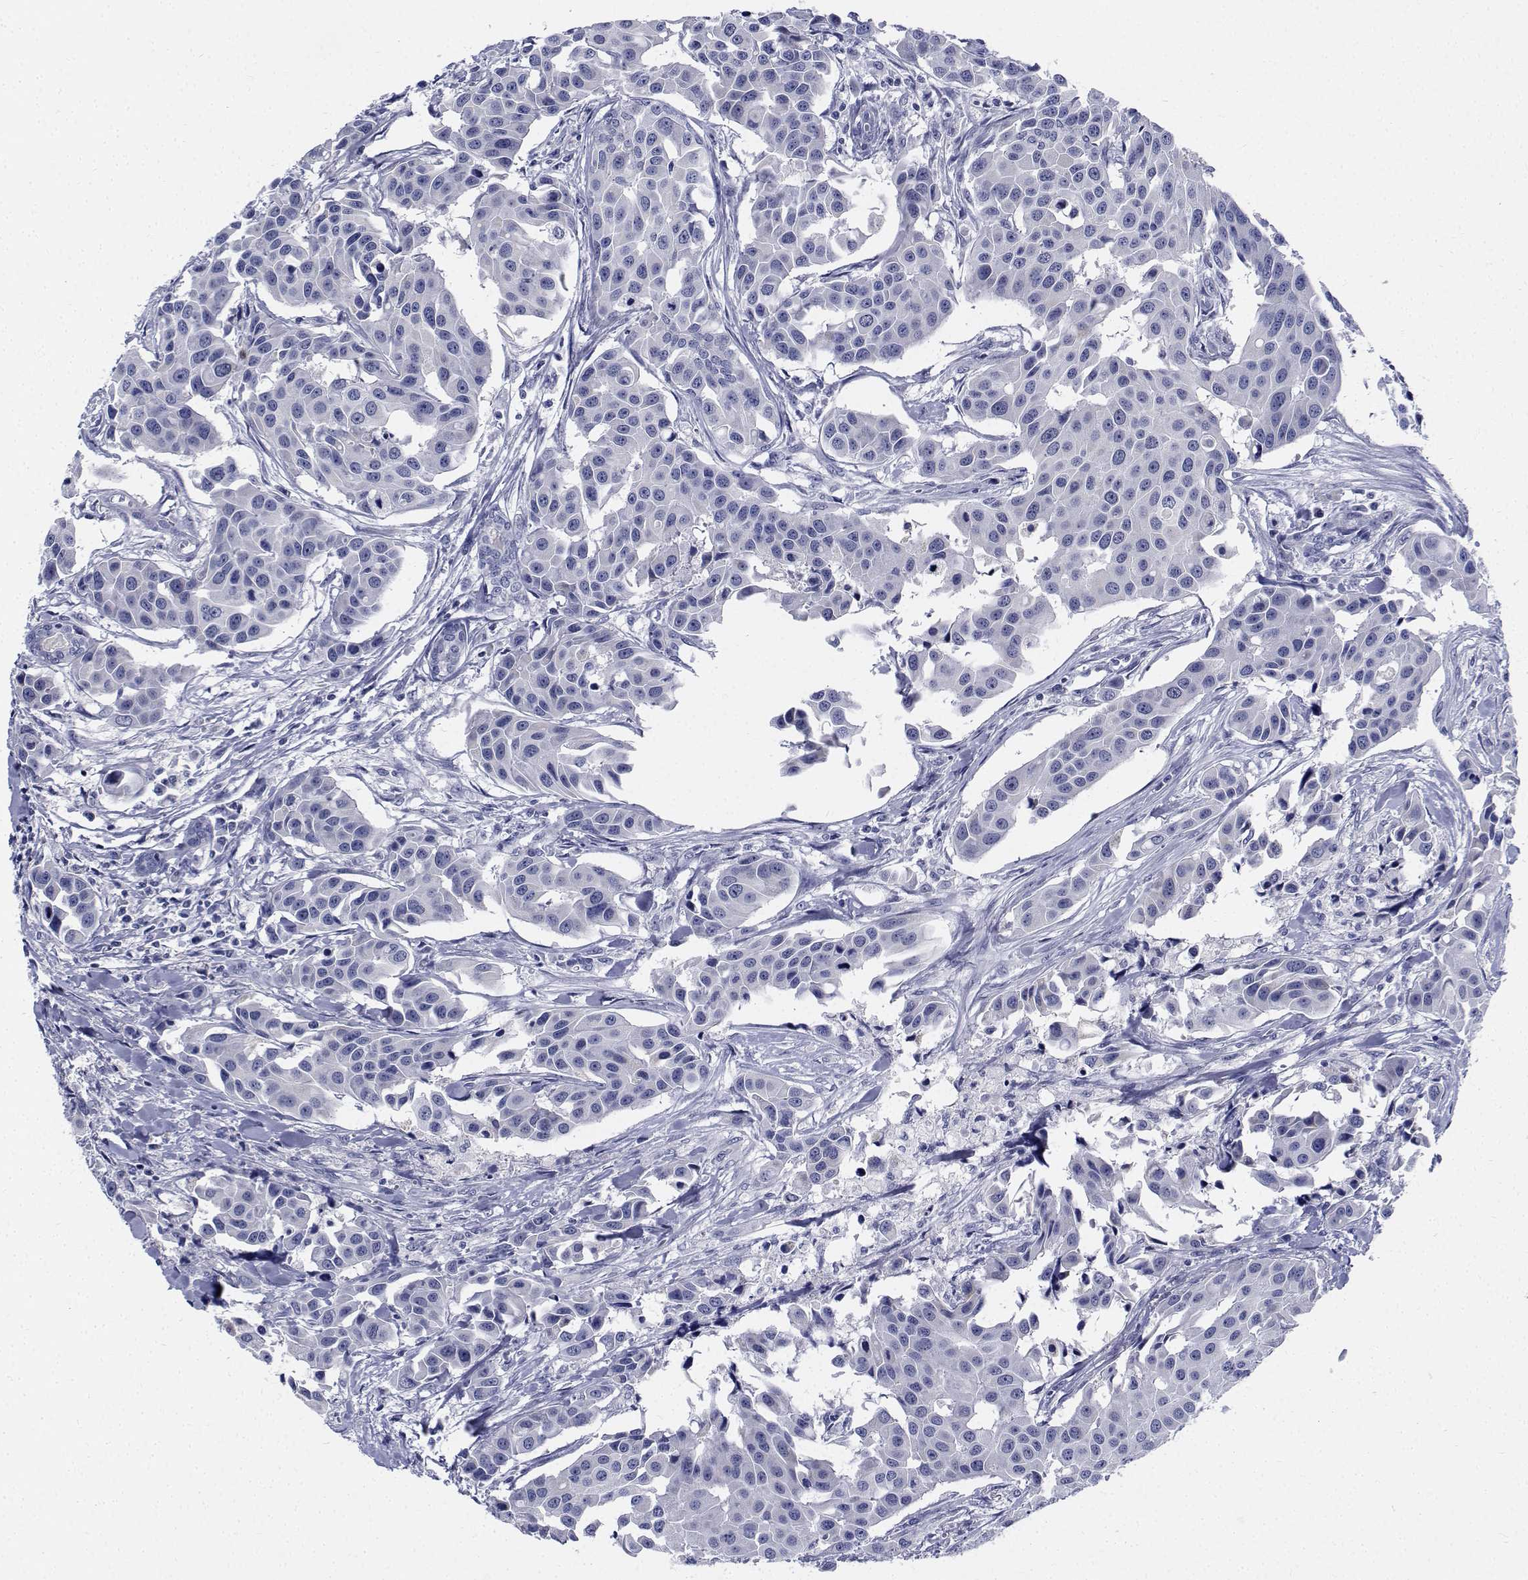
{"staining": {"intensity": "negative", "quantity": "none", "location": "none"}, "tissue": "head and neck cancer", "cell_type": "Tumor cells", "image_type": "cancer", "snomed": [{"axis": "morphology", "description": "Adenocarcinoma, NOS"}, {"axis": "topography", "description": "Head-Neck"}], "caption": "Tumor cells show no significant expression in adenocarcinoma (head and neck).", "gene": "PLXNA4", "patient": {"sex": "male", "age": 76}}